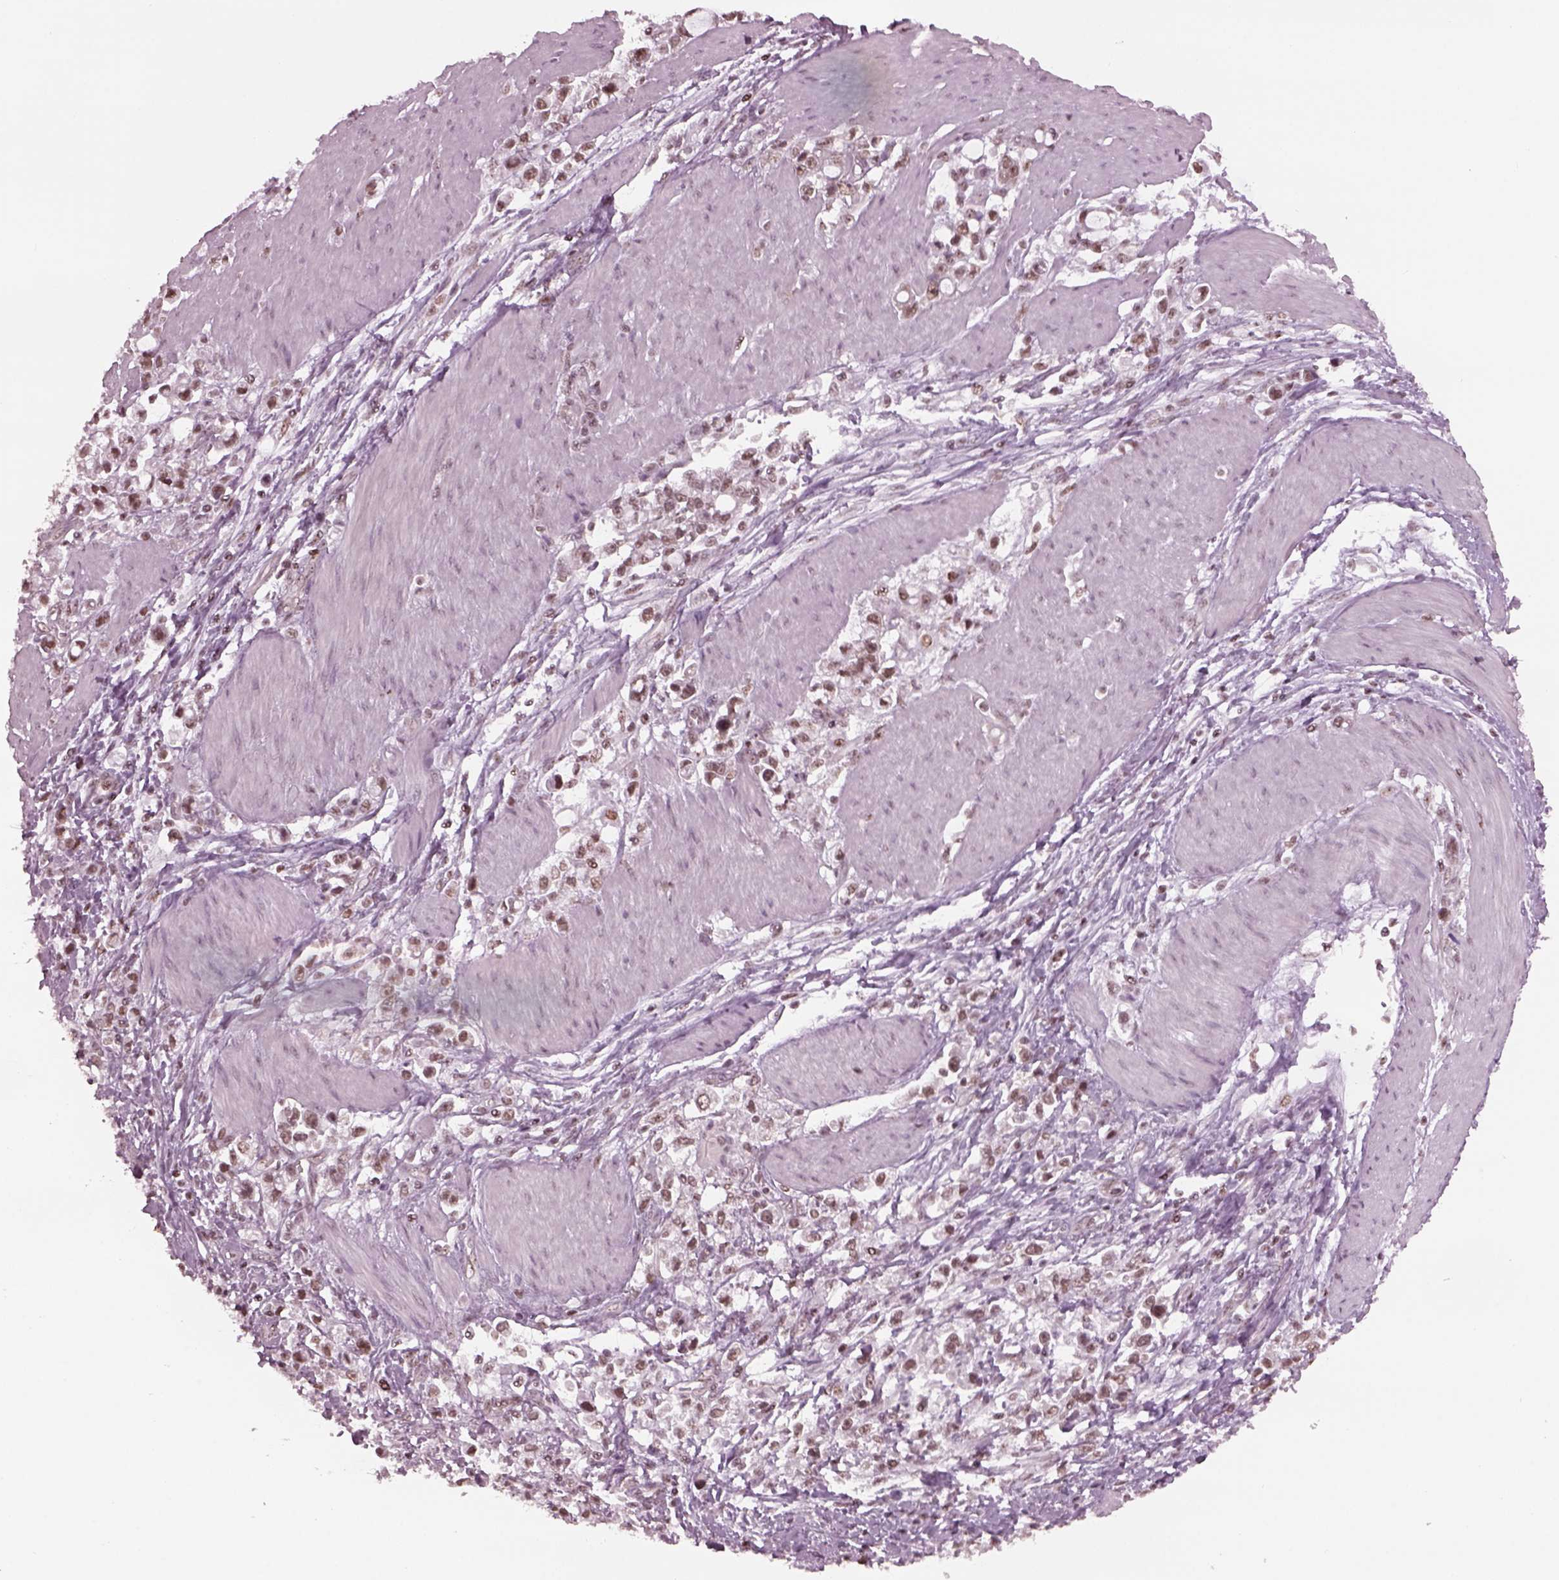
{"staining": {"intensity": "moderate", "quantity": ">75%", "location": "nuclear"}, "tissue": "stomach cancer", "cell_type": "Tumor cells", "image_type": "cancer", "snomed": [{"axis": "morphology", "description": "Adenocarcinoma, NOS"}, {"axis": "topography", "description": "Stomach"}], "caption": "High-magnification brightfield microscopy of adenocarcinoma (stomach) stained with DAB (3,3'-diaminobenzidine) (brown) and counterstained with hematoxylin (blue). tumor cells exhibit moderate nuclear staining is seen in about>75% of cells.", "gene": "RUVBL2", "patient": {"sex": "male", "age": 63}}